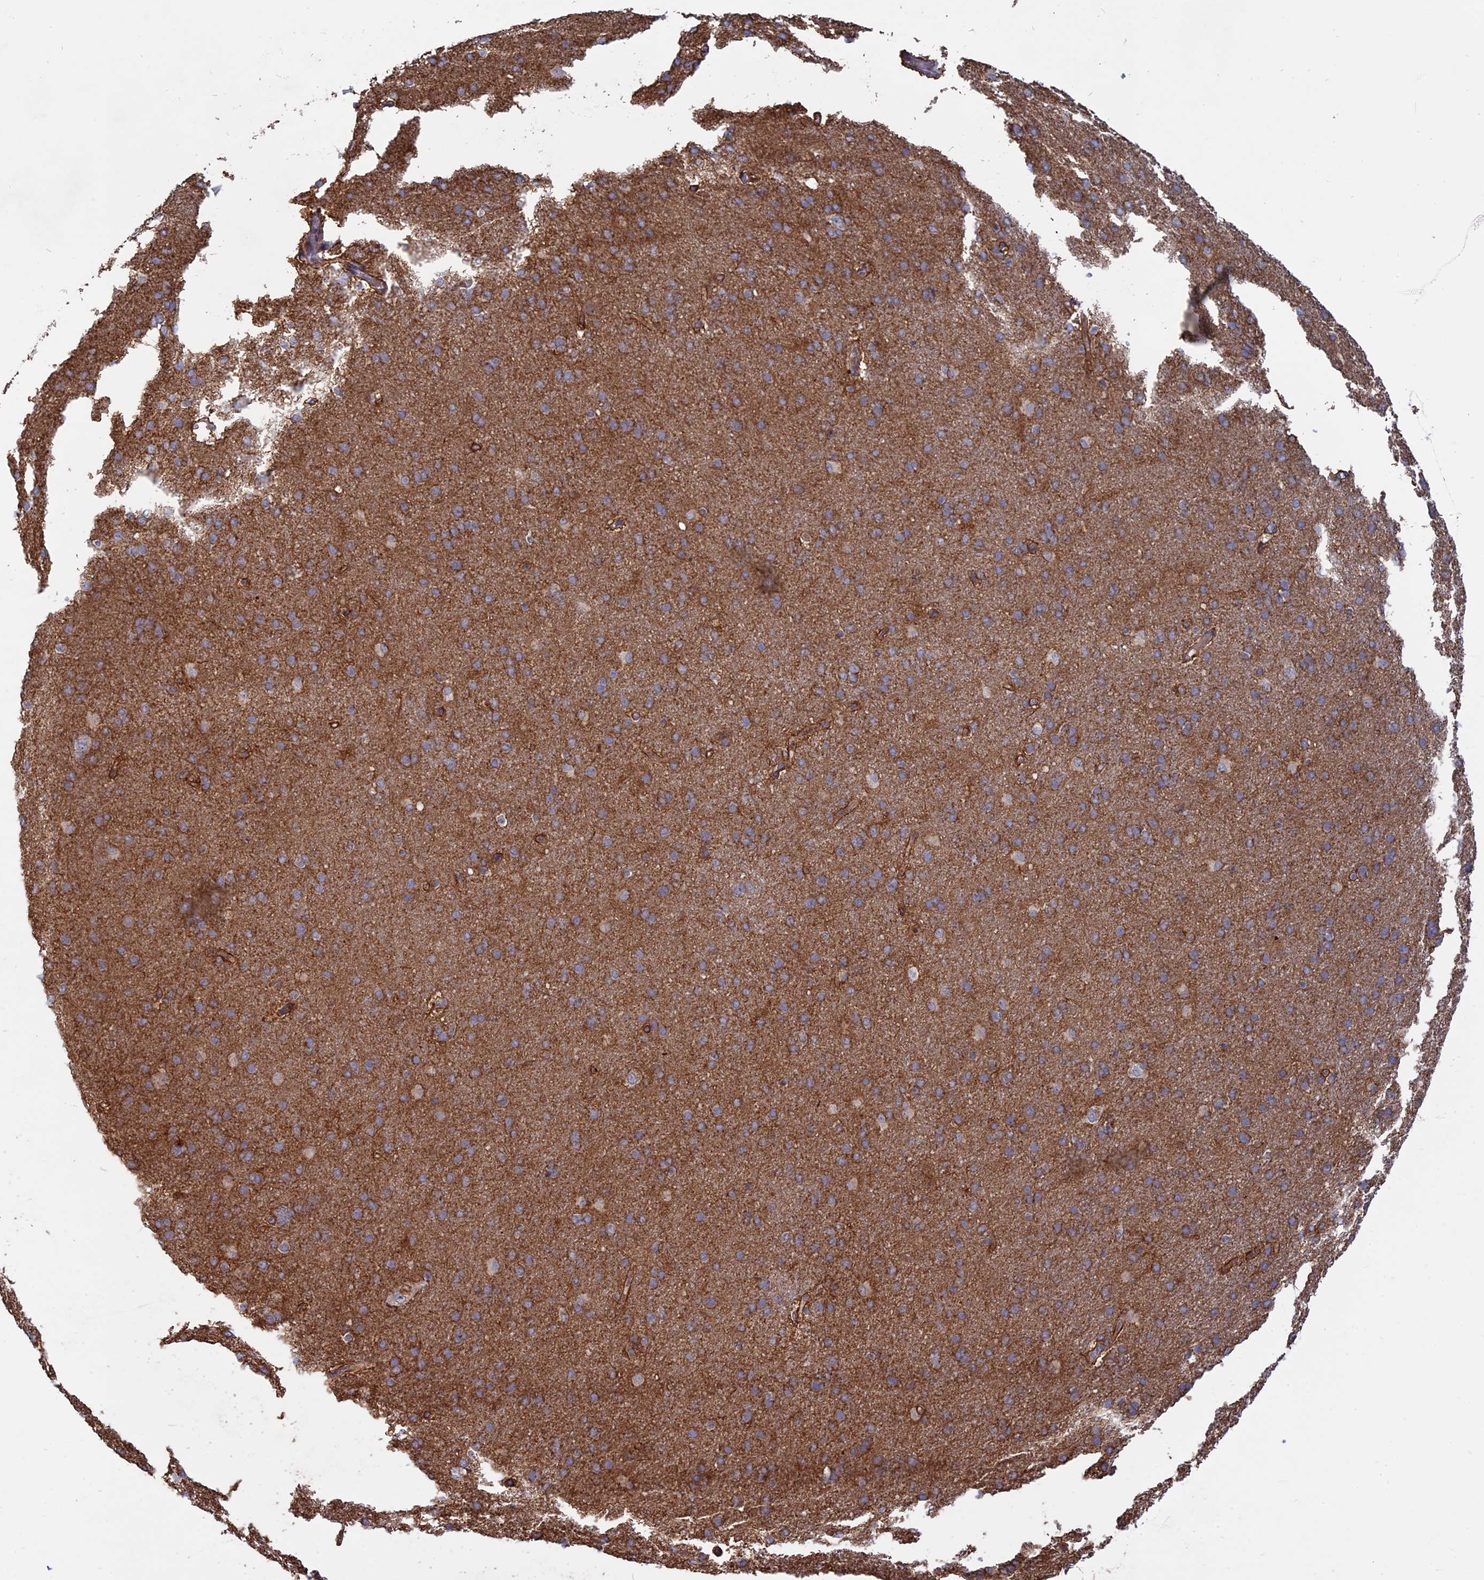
{"staining": {"intensity": "negative", "quantity": "none", "location": "none"}, "tissue": "cerebral cortex", "cell_type": "Endothelial cells", "image_type": "normal", "snomed": [{"axis": "morphology", "description": "Normal tissue, NOS"}, {"axis": "topography", "description": "Cerebral cortex"}], "caption": "Immunohistochemistry (IHC) image of benign human cerebral cortex stained for a protein (brown), which demonstrates no positivity in endothelial cells. Brightfield microscopy of immunohistochemistry stained with DAB (brown) and hematoxylin (blue), captured at high magnification.", "gene": "TMEM208", "patient": {"sex": "male", "age": 62}}